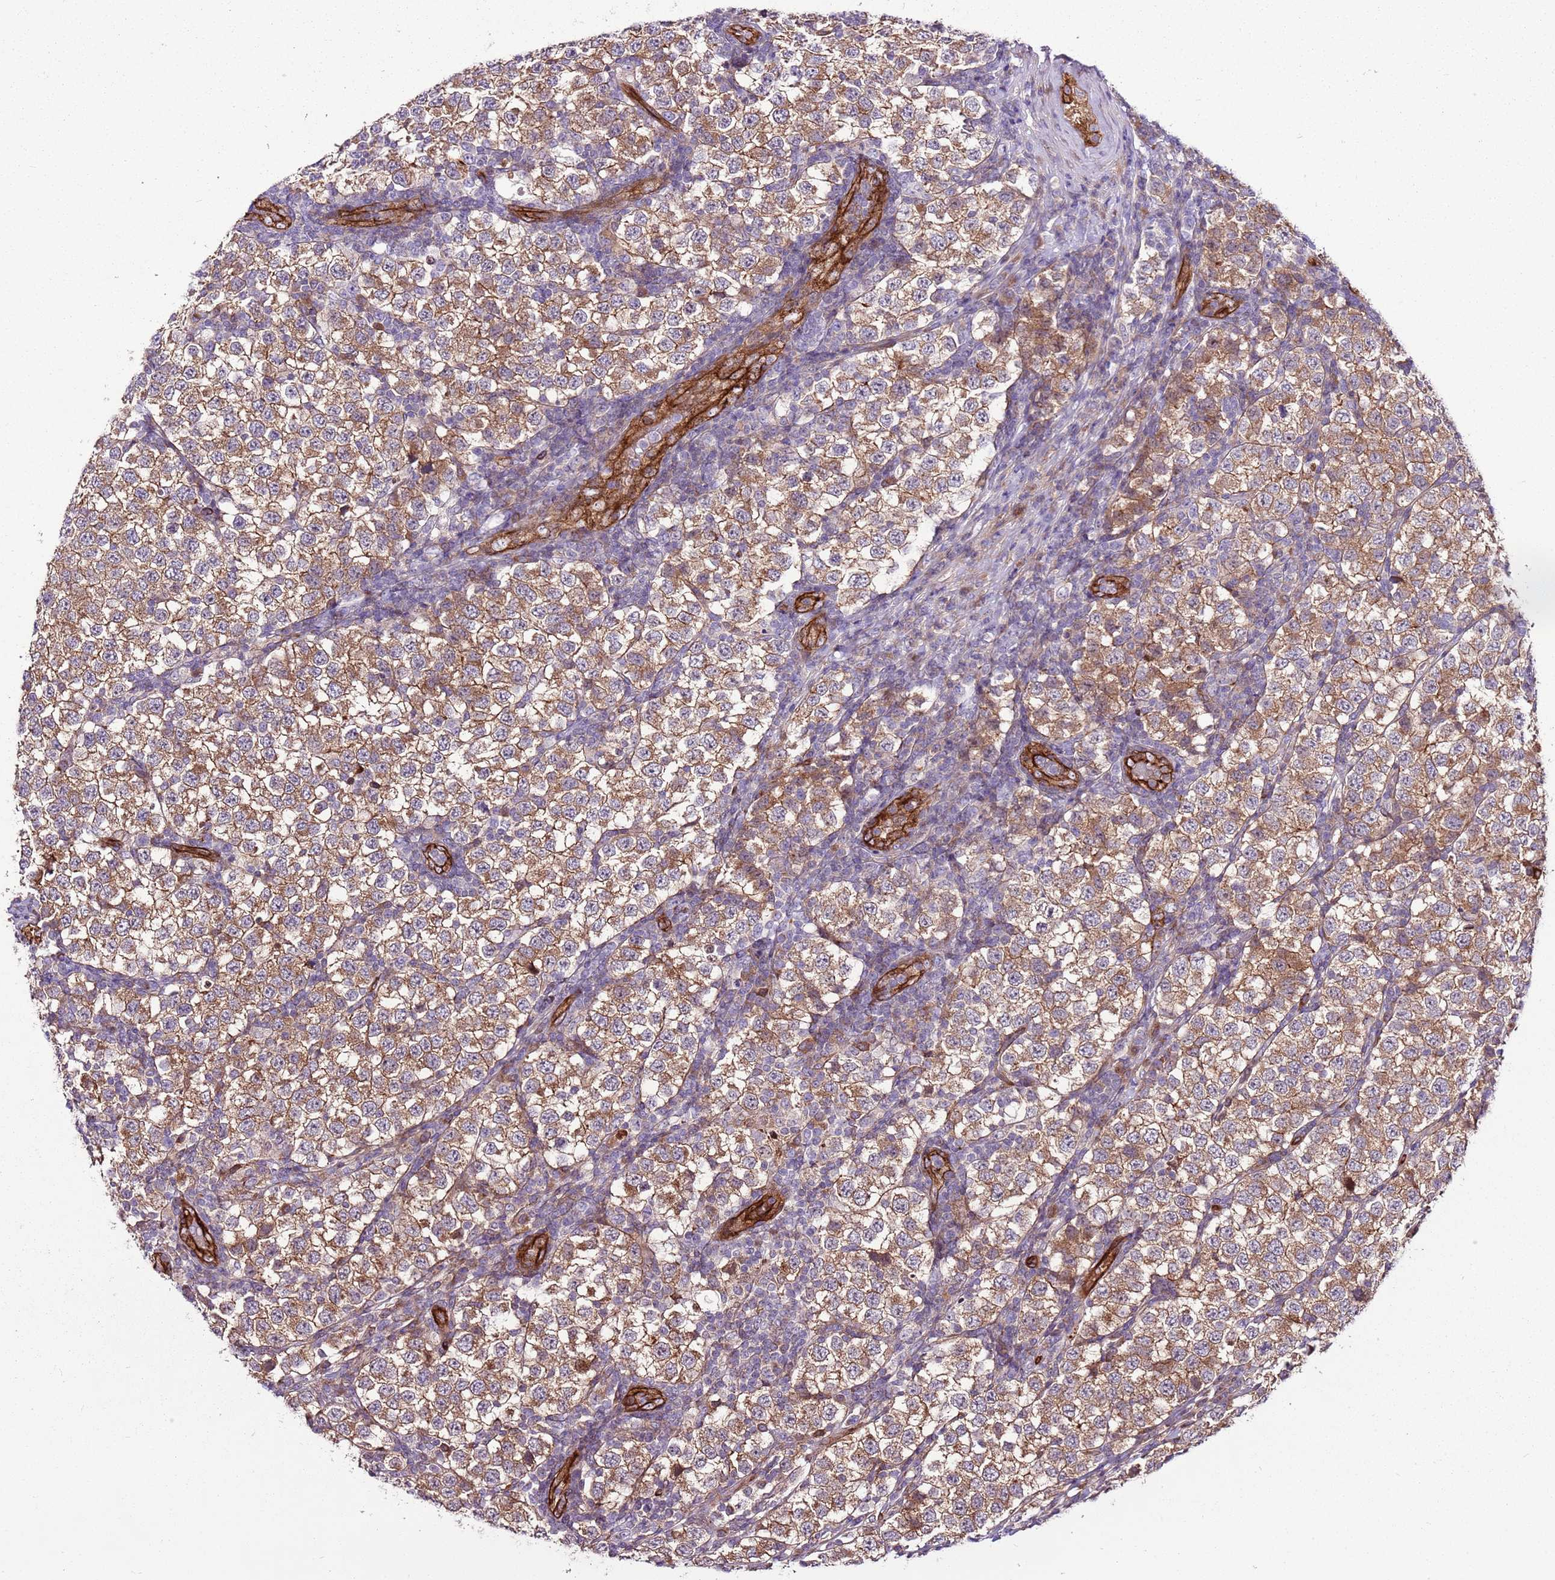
{"staining": {"intensity": "moderate", "quantity": ">75%", "location": "cytoplasmic/membranous"}, "tissue": "testis cancer", "cell_type": "Tumor cells", "image_type": "cancer", "snomed": [{"axis": "morphology", "description": "Seminoma, NOS"}, {"axis": "topography", "description": "Testis"}], "caption": "Human testis cancer stained with a brown dye displays moderate cytoplasmic/membranous positive positivity in about >75% of tumor cells.", "gene": "ZNF827", "patient": {"sex": "male", "age": 34}}